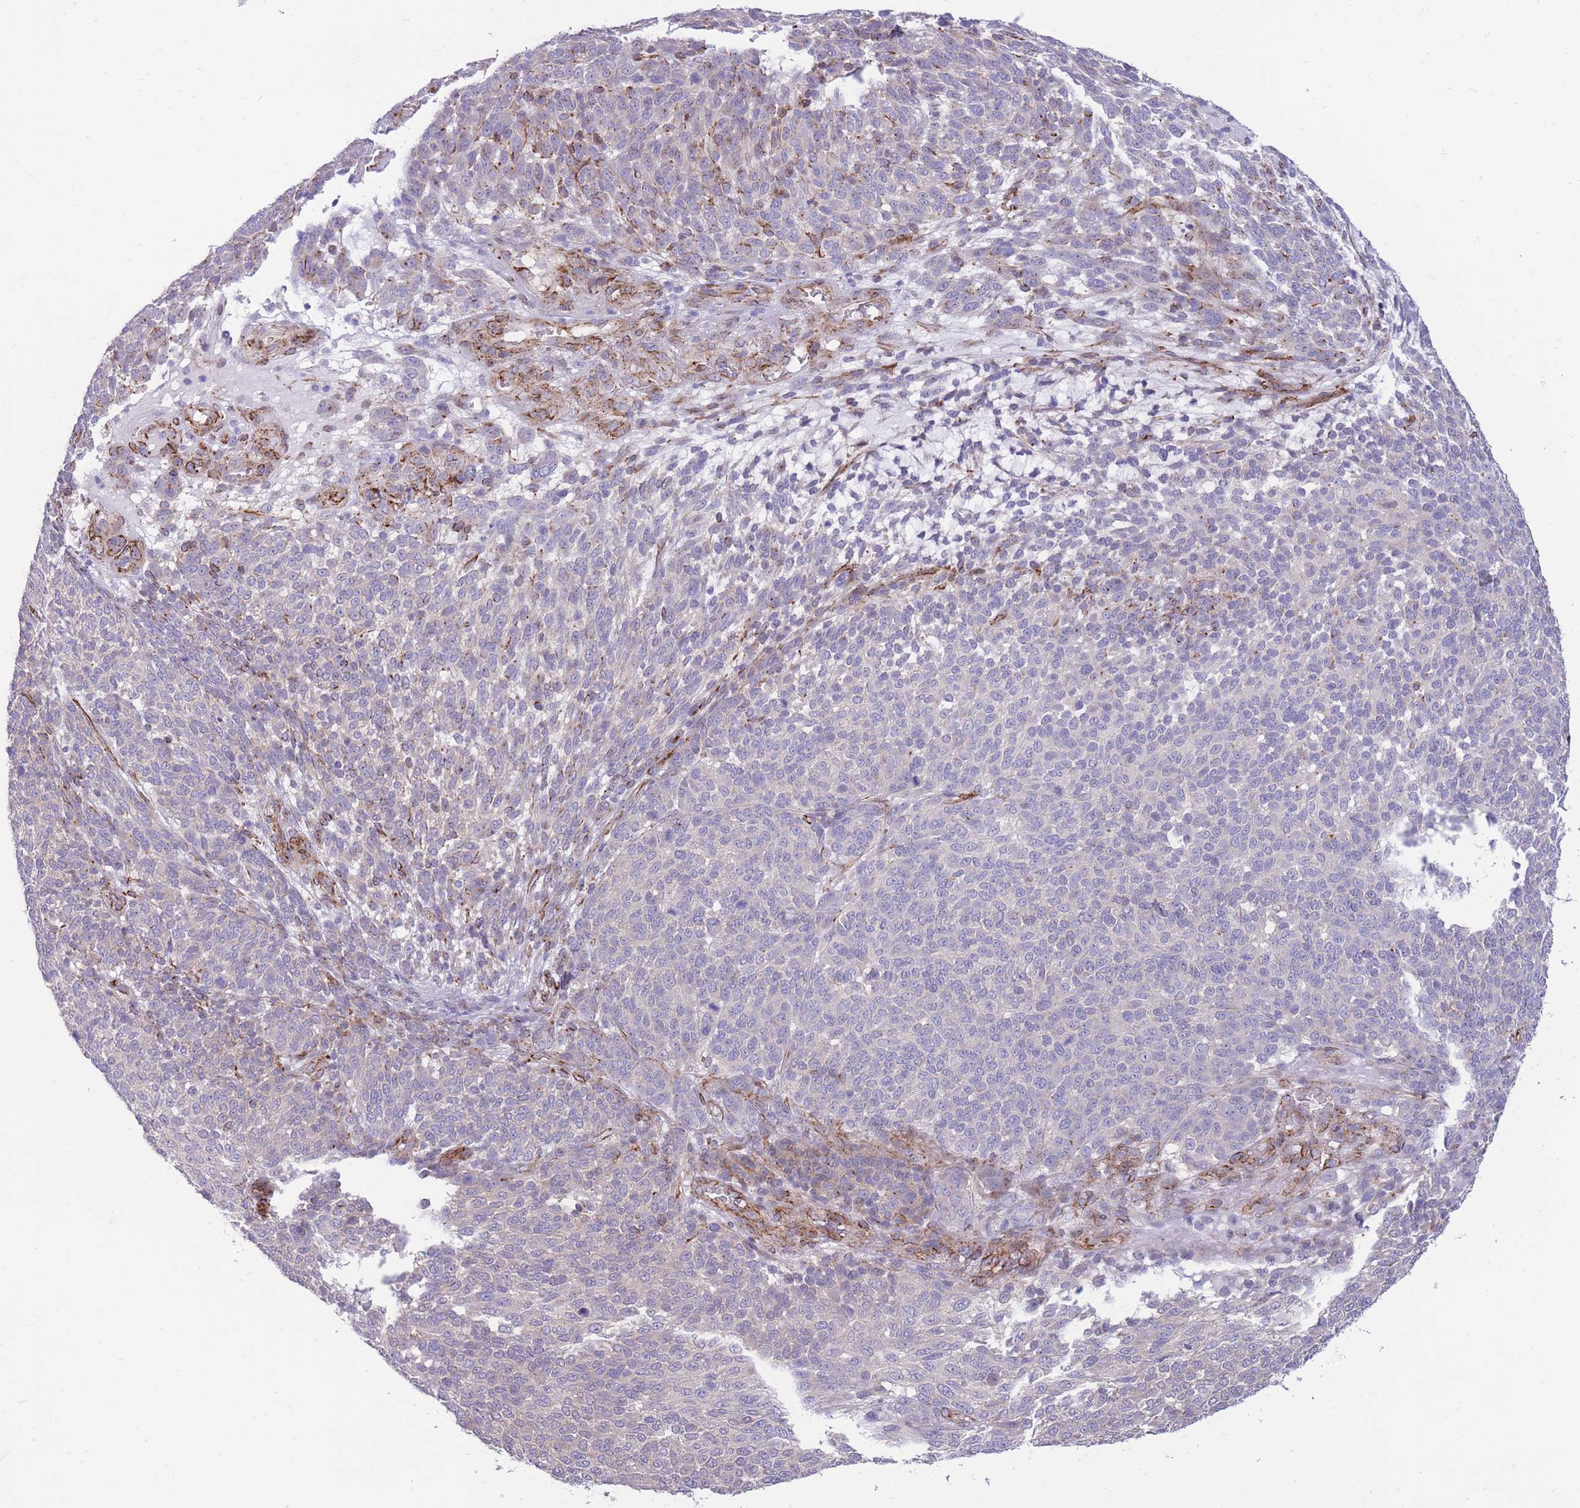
{"staining": {"intensity": "negative", "quantity": "none", "location": "none"}, "tissue": "melanoma", "cell_type": "Tumor cells", "image_type": "cancer", "snomed": [{"axis": "morphology", "description": "Malignant melanoma, NOS"}, {"axis": "topography", "description": "Skin"}], "caption": "A high-resolution histopathology image shows IHC staining of malignant melanoma, which exhibits no significant expression in tumor cells.", "gene": "RGS11", "patient": {"sex": "male", "age": 49}}